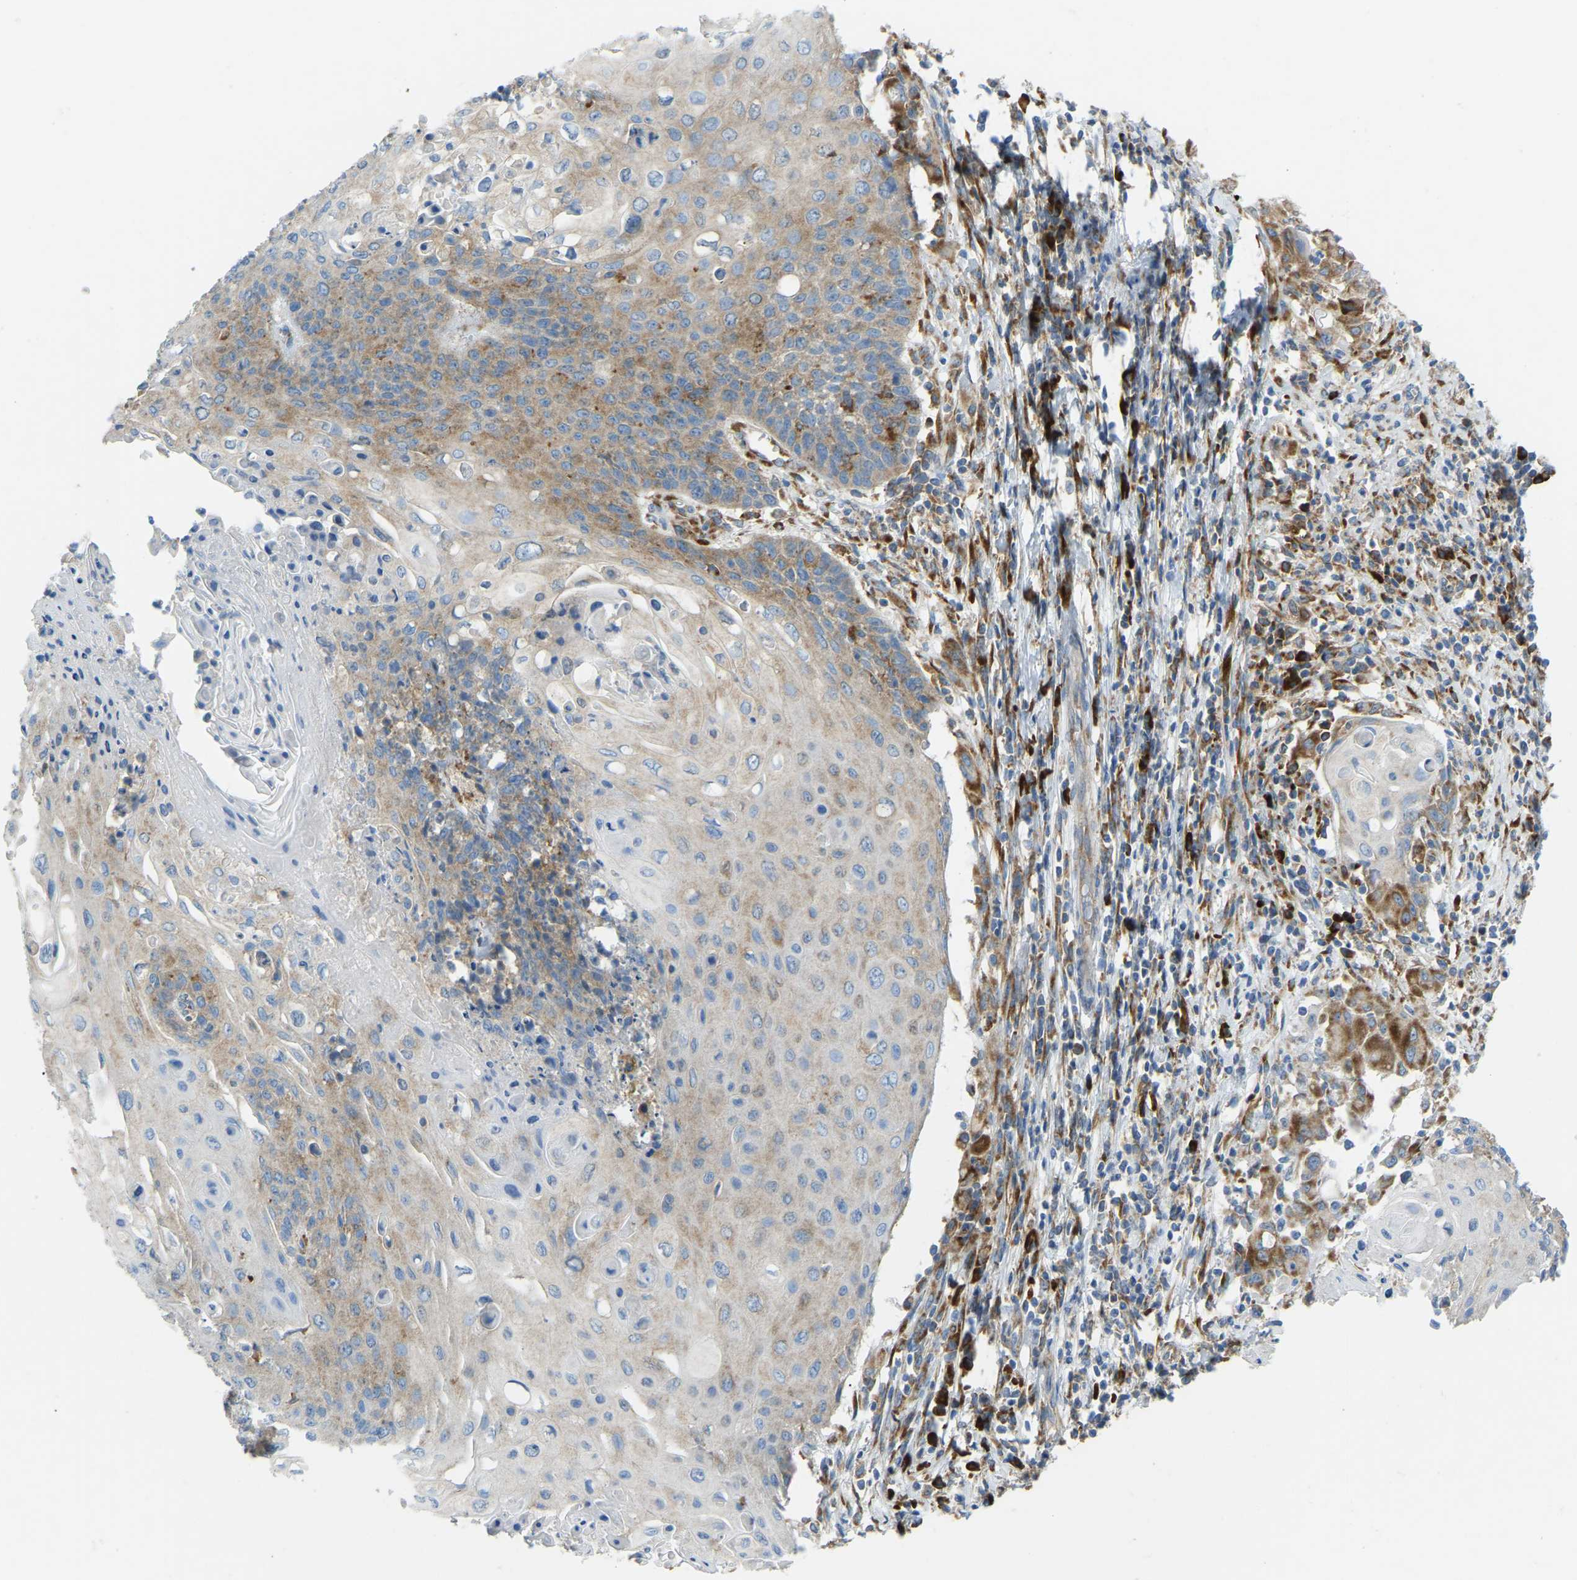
{"staining": {"intensity": "moderate", "quantity": "25%-75%", "location": "cytoplasmic/membranous"}, "tissue": "cervical cancer", "cell_type": "Tumor cells", "image_type": "cancer", "snomed": [{"axis": "morphology", "description": "Squamous cell carcinoma, NOS"}, {"axis": "topography", "description": "Cervix"}], "caption": "Protein analysis of cervical cancer tissue exhibits moderate cytoplasmic/membranous positivity in about 25%-75% of tumor cells.", "gene": "SND1", "patient": {"sex": "female", "age": 39}}